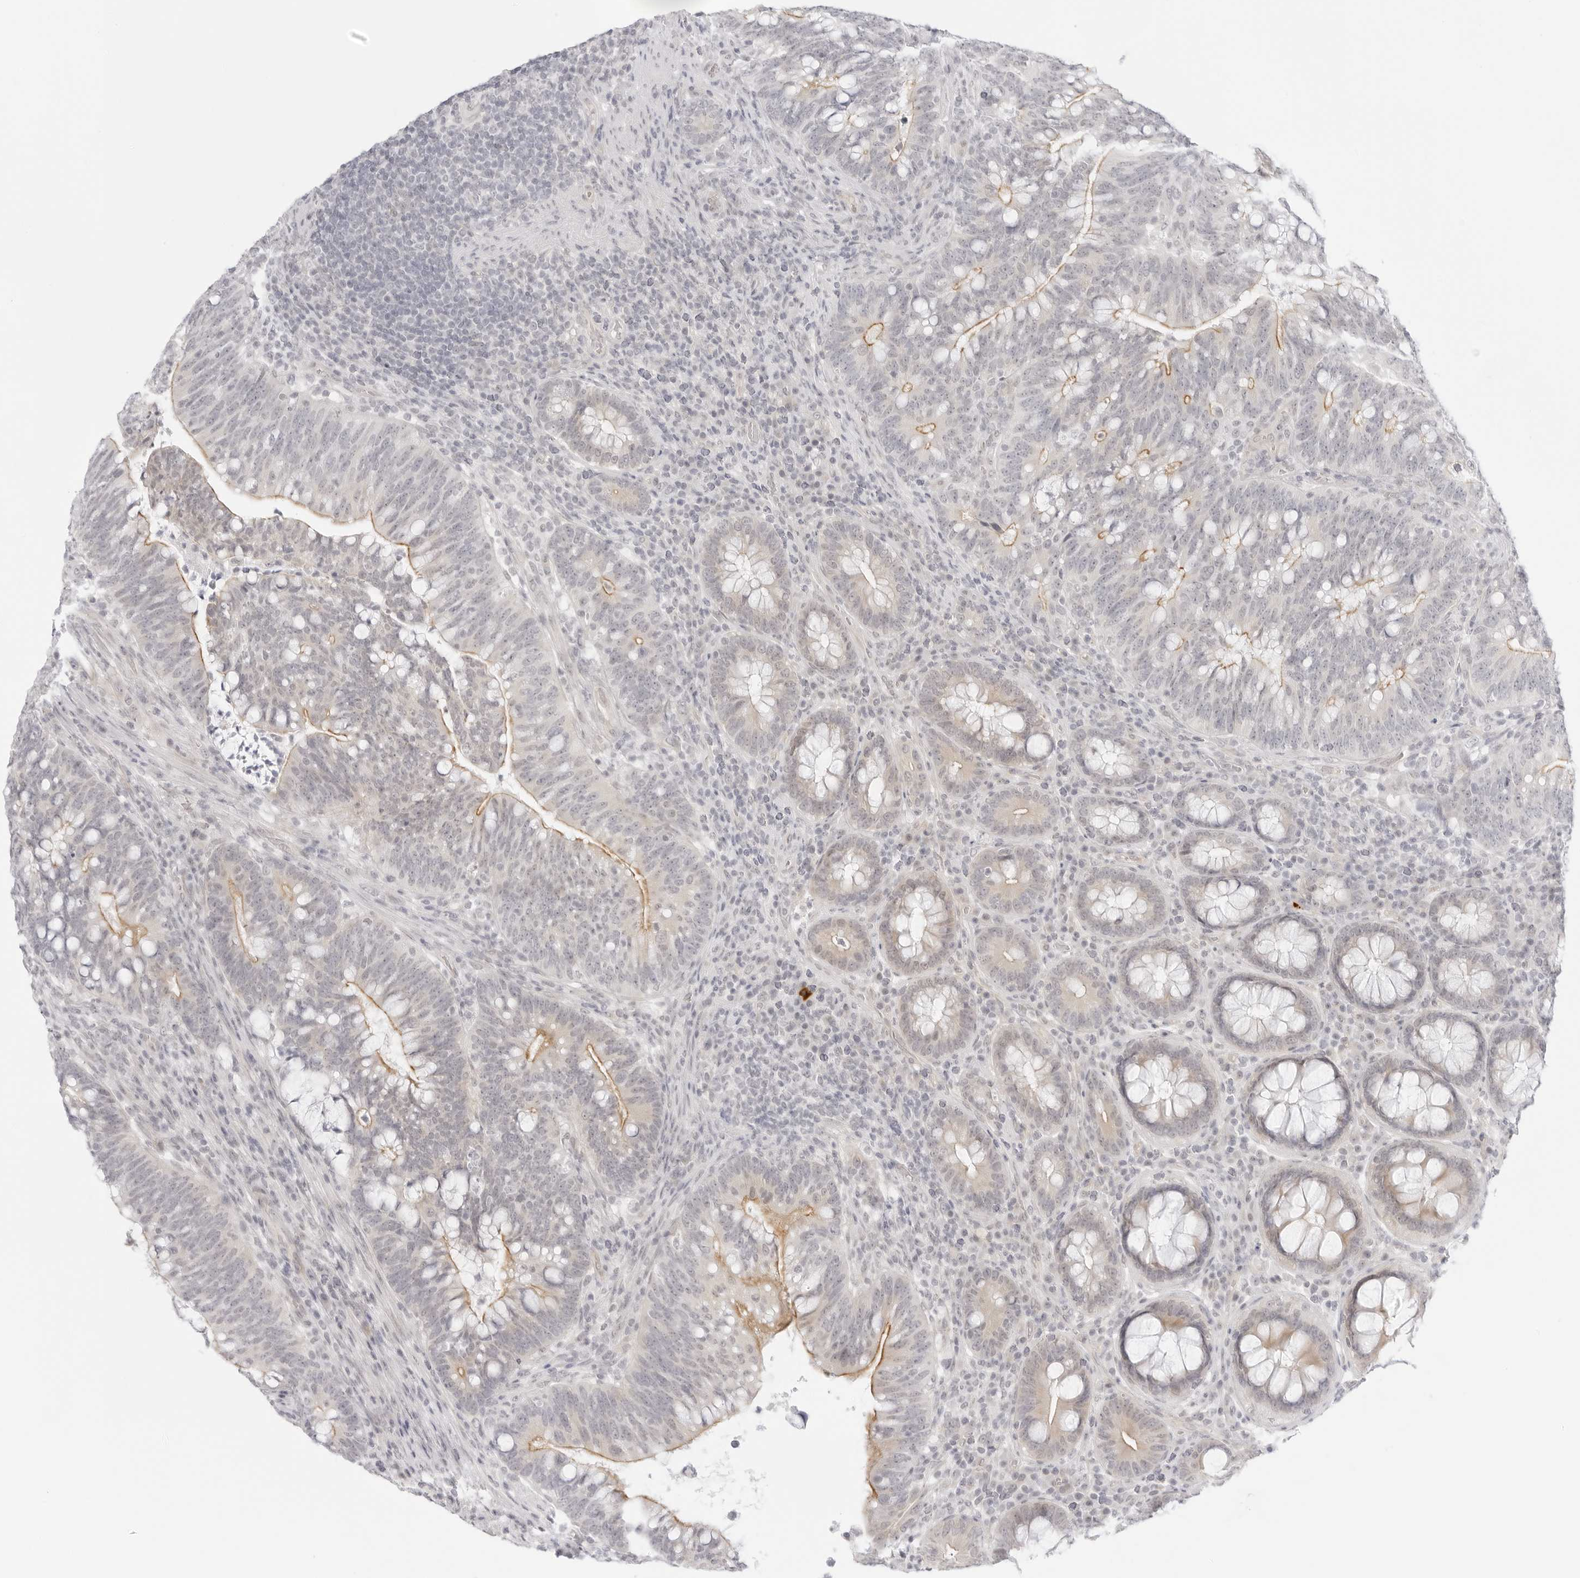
{"staining": {"intensity": "moderate", "quantity": "<25%", "location": "cytoplasmic/membranous"}, "tissue": "colorectal cancer", "cell_type": "Tumor cells", "image_type": "cancer", "snomed": [{"axis": "morphology", "description": "Adenocarcinoma, NOS"}, {"axis": "topography", "description": "Colon"}], "caption": "Moderate cytoplasmic/membranous expression for a protein is identified in approximately <25% of tumor cells of colorectal adenocarcinoma using IHC.", "gene": "MED18", "patient": {"sex": "female", "age": 66}}